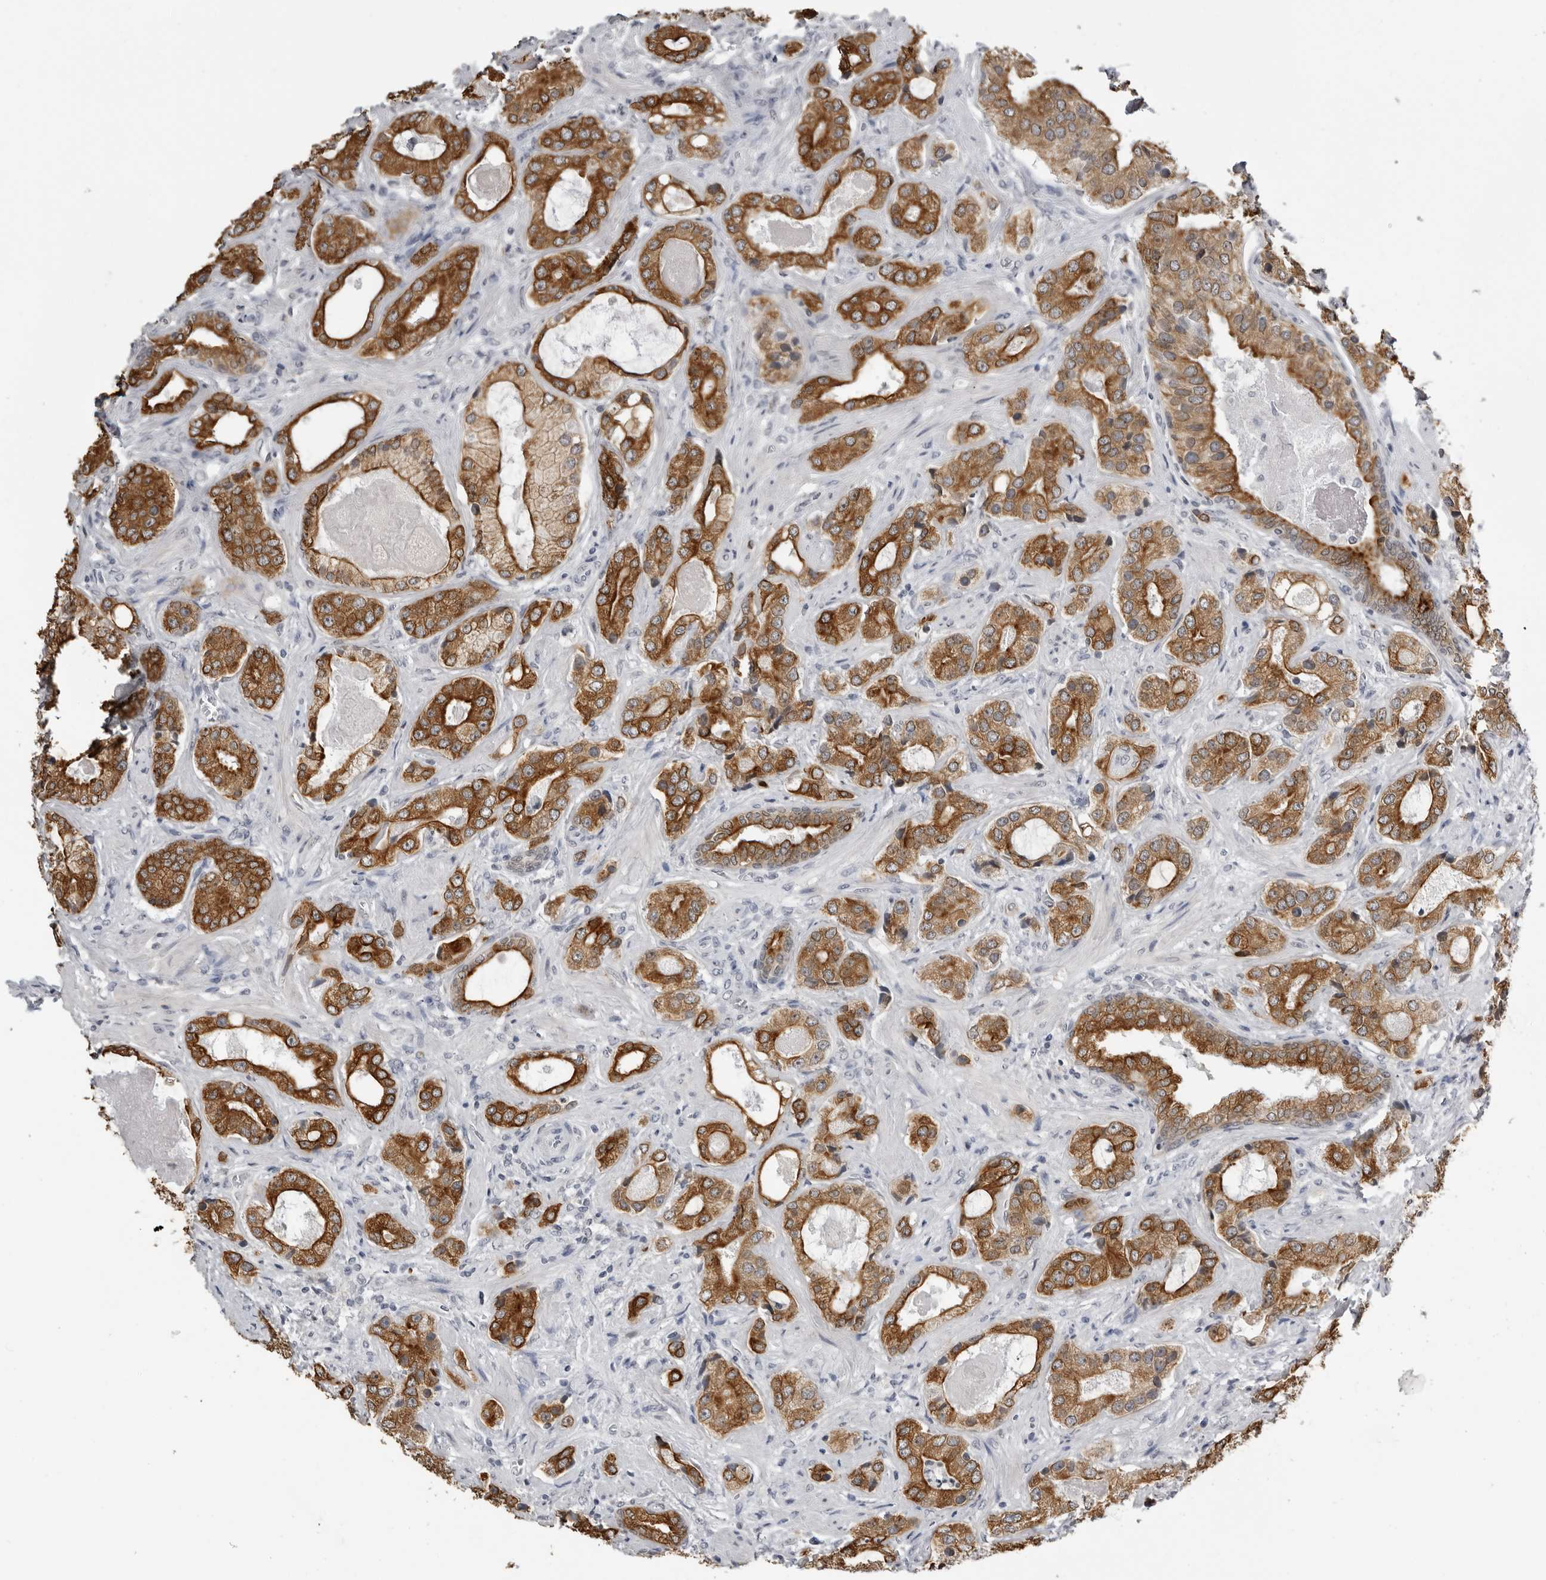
{"staining": {"intensity": "strong", "quantity": ">75%", "location": "cytoplasmic/membranous"}, "tissue": "prostate cancer", "cell_type": "Tumor cells", "image_type": "cancer", "snomed": [{"axis": "morphology", "description": "Normal tissue, NOS"}, {"axis": "morphology", "description": "Adenocarcinoma, High grade"}, {"axis": "topography", "description": "Prostate"}, {"axis": "topography", "description": "Peripheral nerve tissue"}], "caption": "Protein analysis of adenocarcinoma (high-grade) (prostate) tissue reveals strong cytoplasmic/membranous positivity in approximately >75% of tumor cells.", "gene": "SERPINF2", "patient": {"sex": "male", "age": 59}}